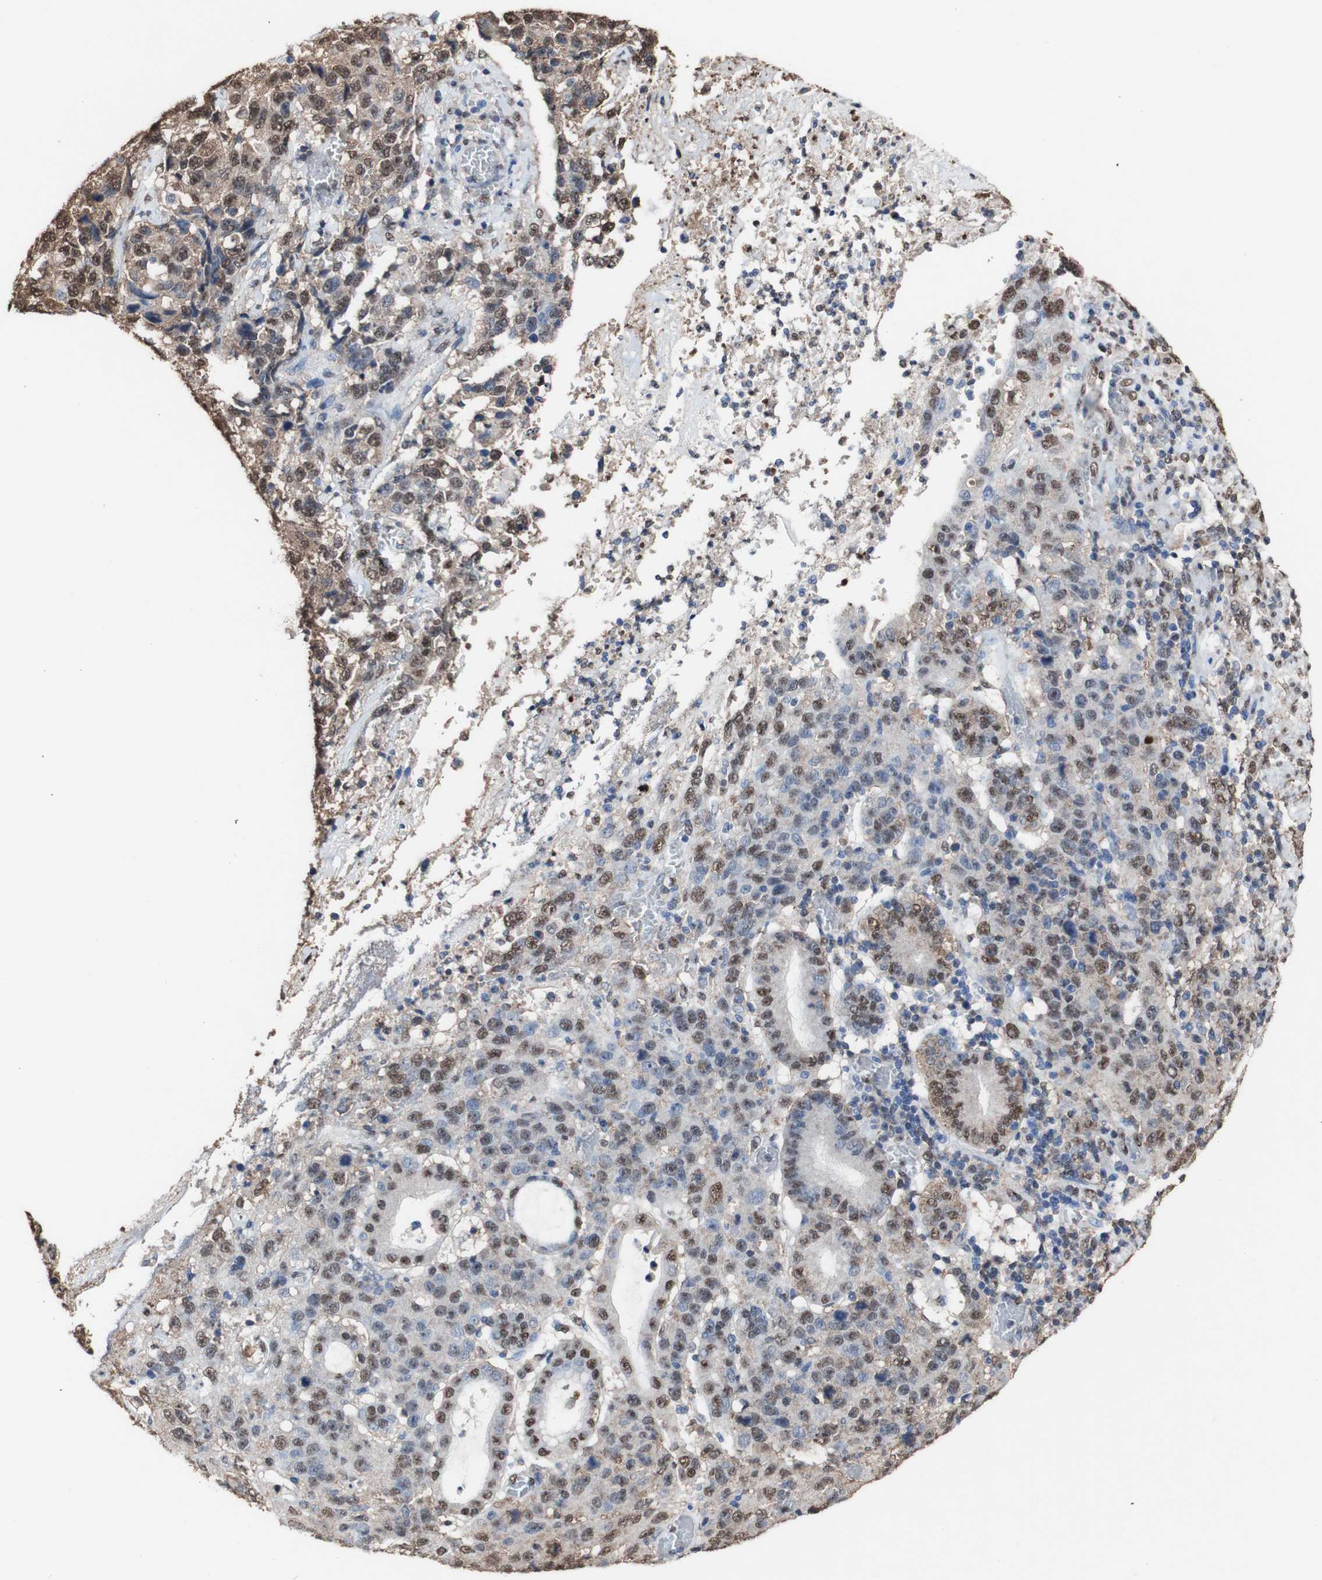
{"staining": {"intensity": "moderate", "quantity": "25%-75%", "location": "cytoplasmic/membranous,nuclear"}, "tissue": "stomach cancer", "cell_type": "Tumor cells", "image_type": "cancer", "snomed": [{"axis": "morphology", "description": "Normal tissue, NOS"}, {"axis": "morphology", "description": "Adenocarcinoma, NOS"}, {"axis": "topography", "description": "Stomach"}], "caption": "Immunohistochemistry image of neoplastic tissue: stomach cancer stained using immunohistochemistry exhibits medium levels of moderate protein expression localized specifically in the cytoplasmic/membranous and nuclear of tumor cells, appearing as a cytoplasmic/membranous and nuclear brown color.", "gene": "PIDD1", "patient": {"sex": "male", "age": 48}}